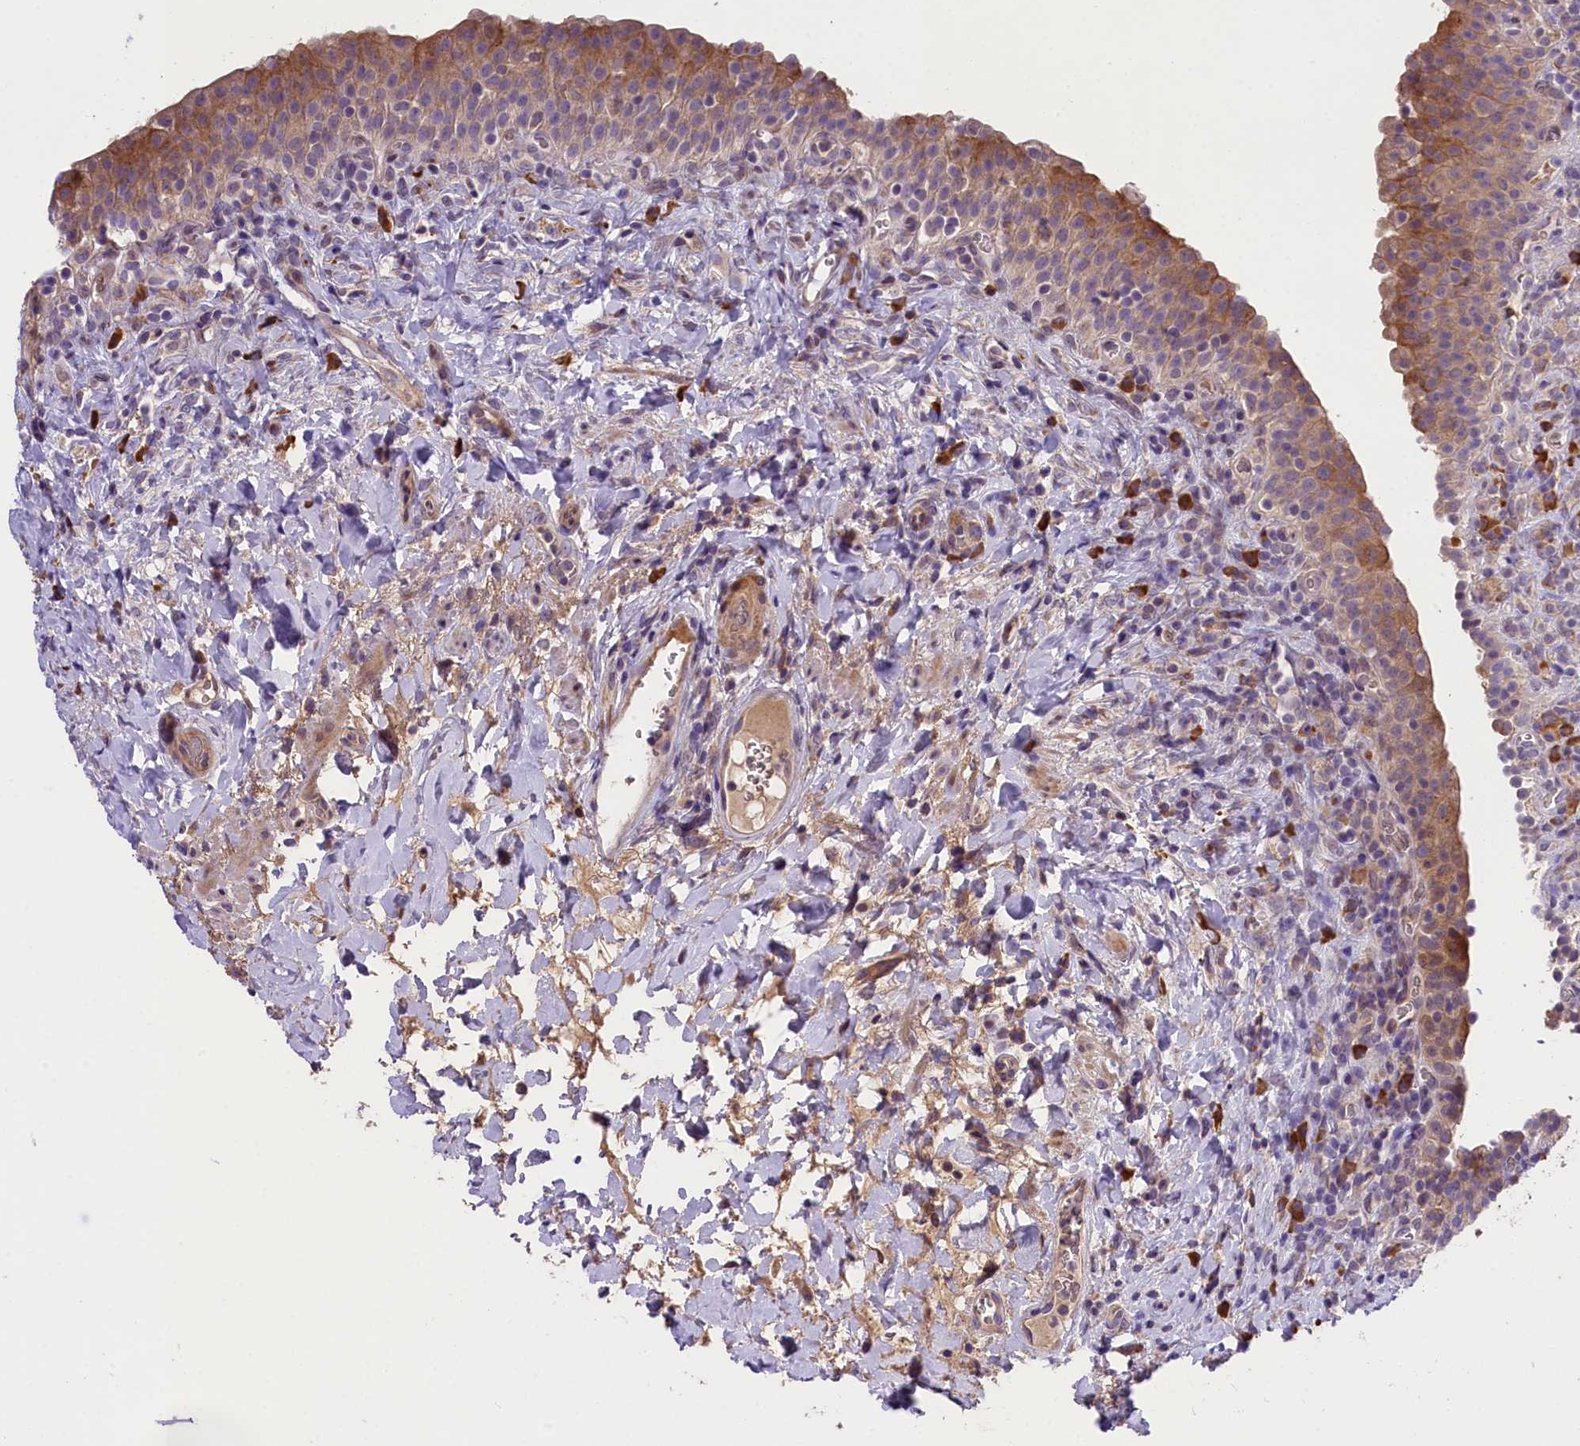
{"staining": {"intensity": "moderate", "quantity": "25%-75%", "location": "cytoplasmic/membranous"}, "tissue": "urinary bladder", "cell_type": "Urothelial cells", "image_type": "normal", "snomed": [{"axis": "morphology", "description": "Normal tissue, NOS"}, {"axis": "morphology", "description": "Inflammation, NOS"}, {"axis": "topography", "description": "Urinary bladder"}], "caption": "A brown stain highlights moderate cytoplasmic/membranous expression of a protein in urothelial cells of normal urinary bladder.", "gene": "ABCC10", "patient": {"sex": "male", "age": 64}}